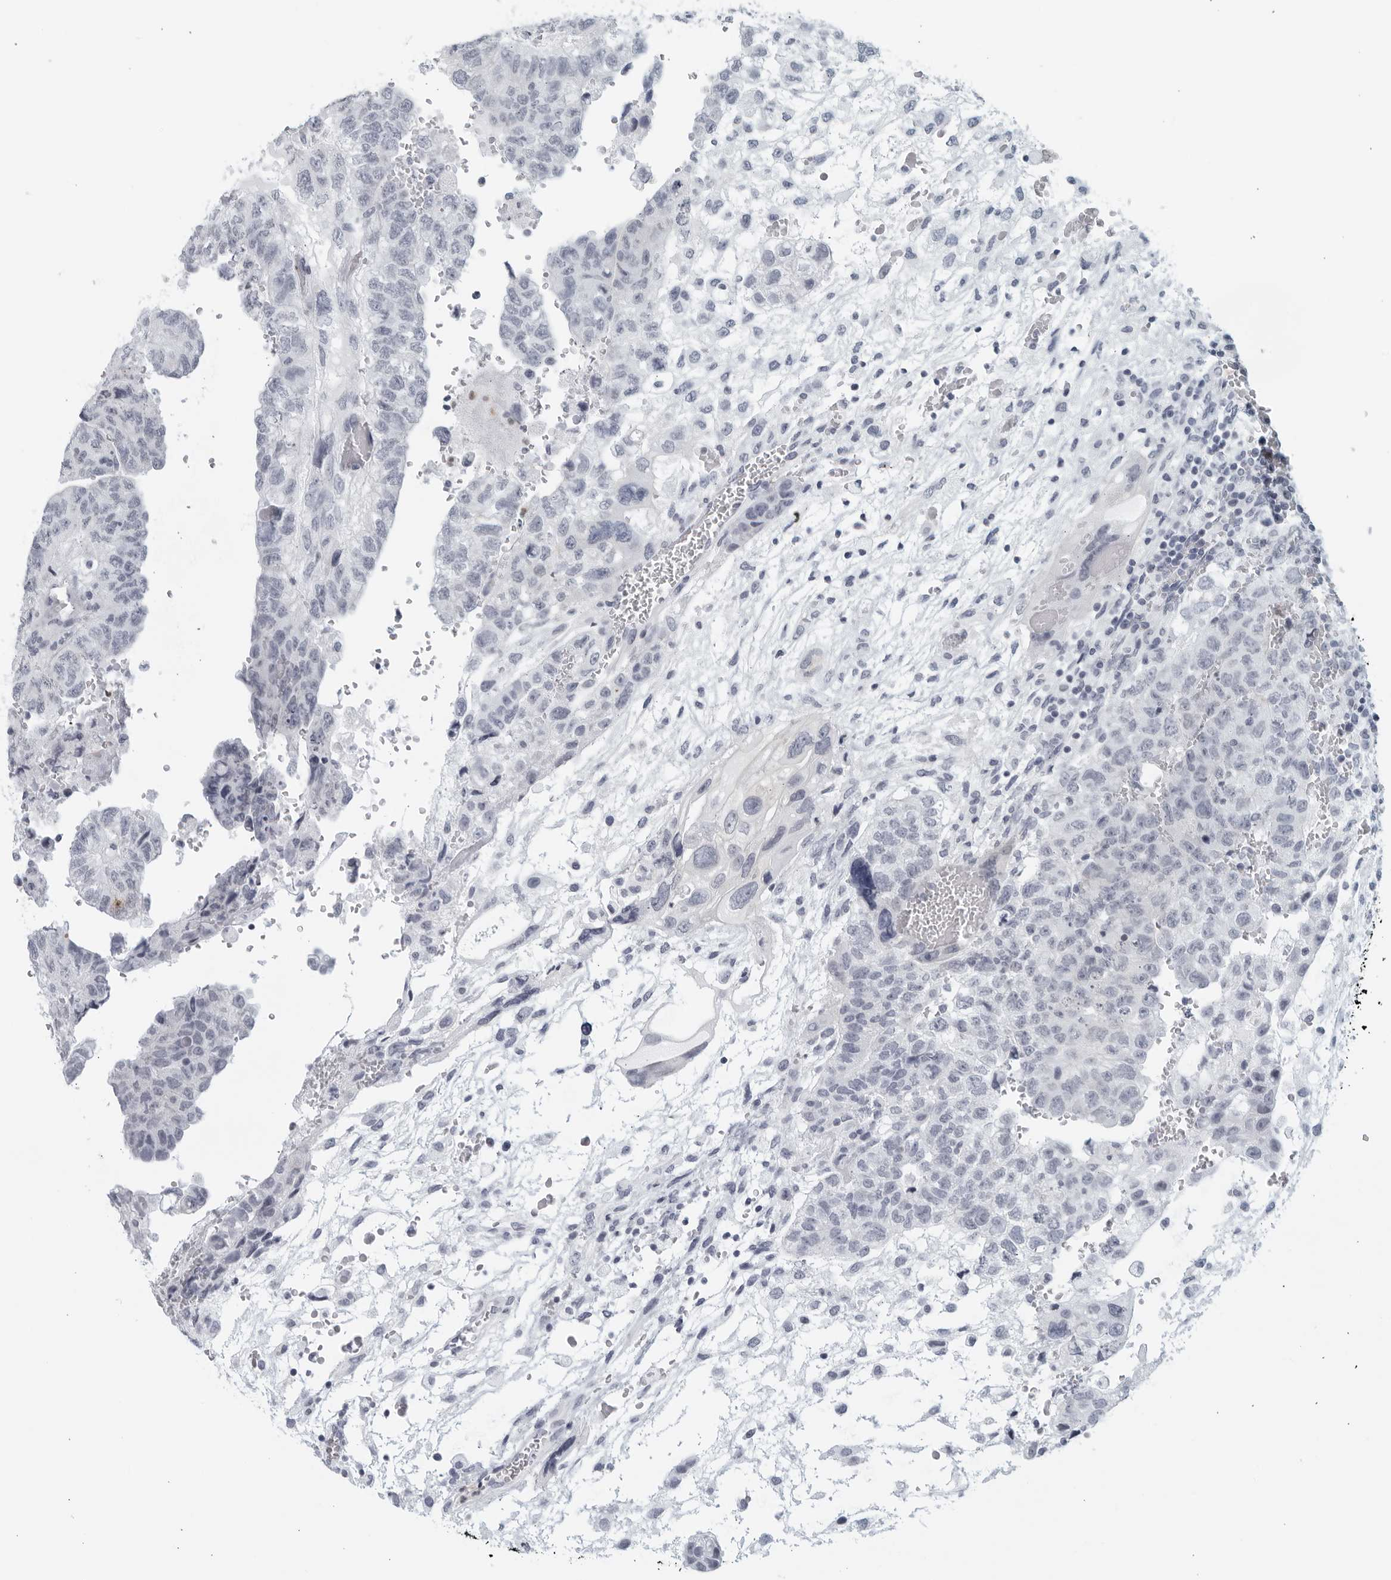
{"staining": {"intensity": "negative", "quantity": "none", "location": "none"}, "tissue": "testis cancer", "cell_type": "Tumor cells", "image_type": "cancer", "snomed": [{"axis": "morphology", "description": "Carcinoma, Embryonal, NOS"}, {"axis": "topography", "description": "Testis"}], "caption": "Immunohistochemical staining of testis cancer (embryonal carcinoma) exhibits no significant staining in tumor cells.", "gene": "KLK7", "patient": {"sex": "male", "age": 36}}